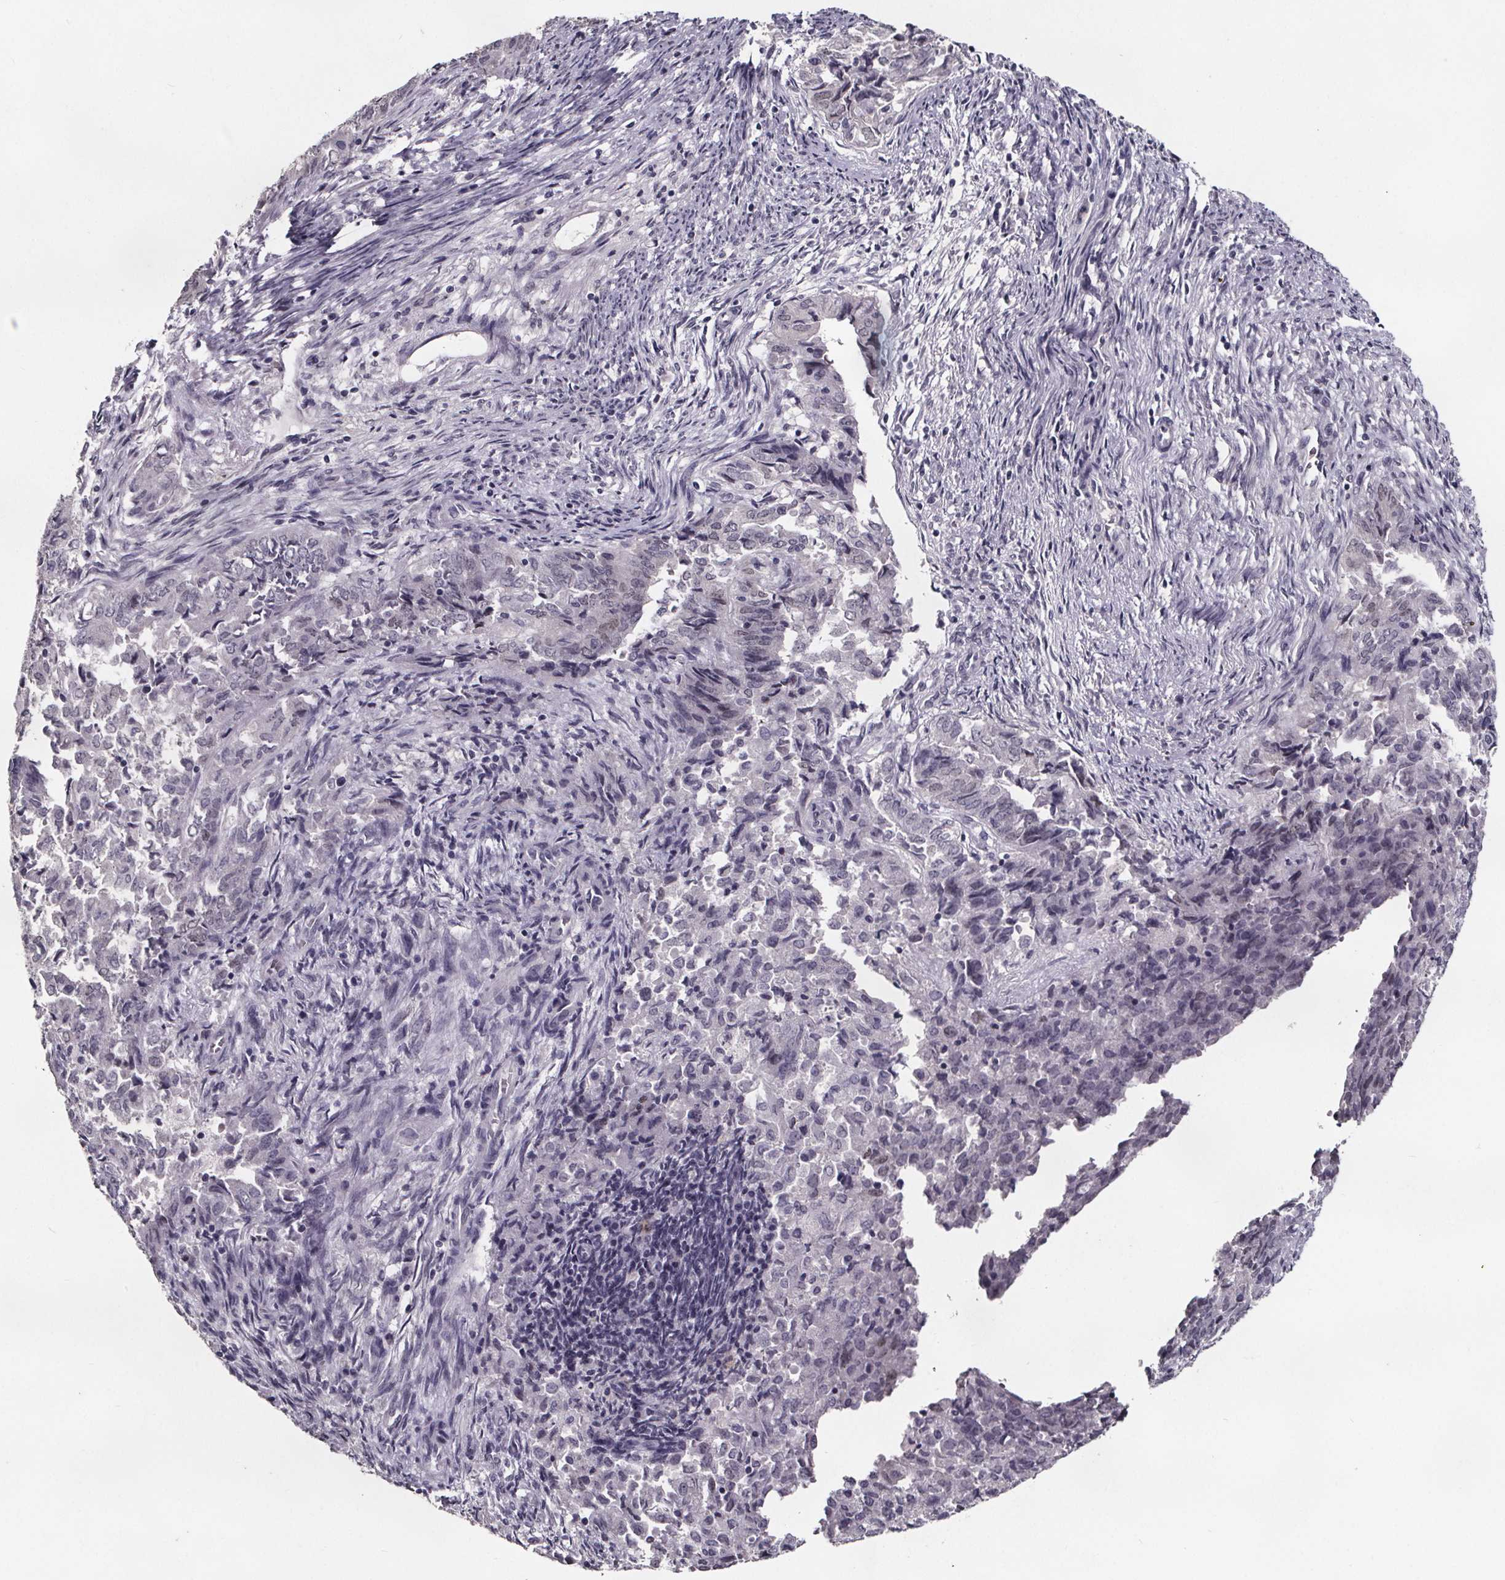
{"staining": {"intensity": "negative", "quantity": "none", "location": "none"}, "tissue": "endometrial cancer", "cell_type": "Tumor cells", "image_type": "cancer", "snomed": [{"axis": "morphology", "description": "Adenocarcinoma, NOS"}, {"axis": "topography", "description": "Endometrium"}], "caption": "Tumor cells show no significant protein expression in endometrial cancer (adenocarcinoma).", "gene": "AR", "patient": {"sex": "female", "age": 72}}